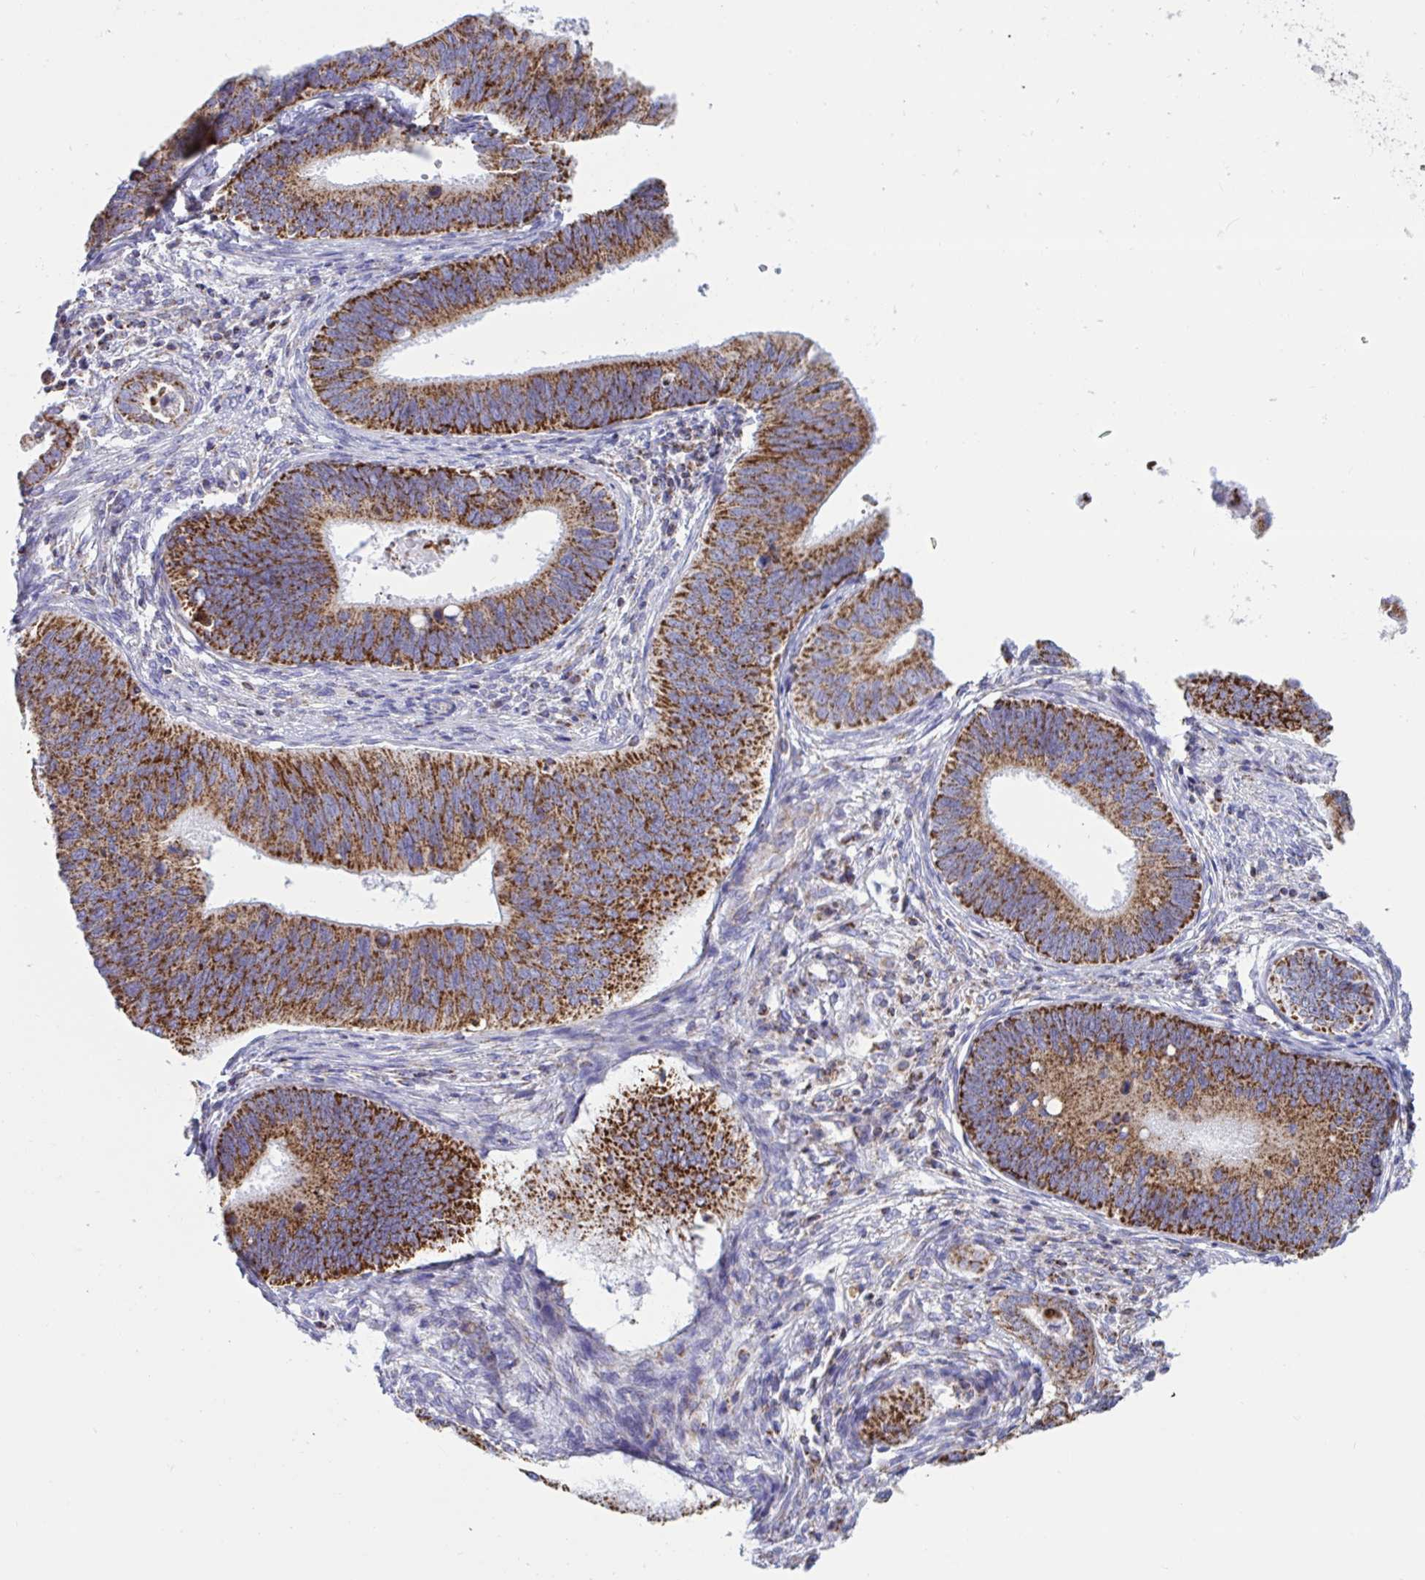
{"staining": {"intensity": "moderate", "quantity": ">75%", "location": "cytoplasmic/membranous"}, "tissue": "cervical cancer", "cell_type": "Tumor cells", "image_type": "cancer", "snomed": [{"axis": "morphology", "description": "Adenocarcinoma, NOS"}, {"axis": "topography", "description": "Cervix"}], "caption": "DAB (3,3'-diaminobenzidine) immunohistochemical staining of adenocarcinoma (cervical) exhibits moderate cytoplasmic/membranous protein positivity in about >75% of tumor cells.", "gene": "HSPE1", "patient": {"sex": "female", "age": 42}}